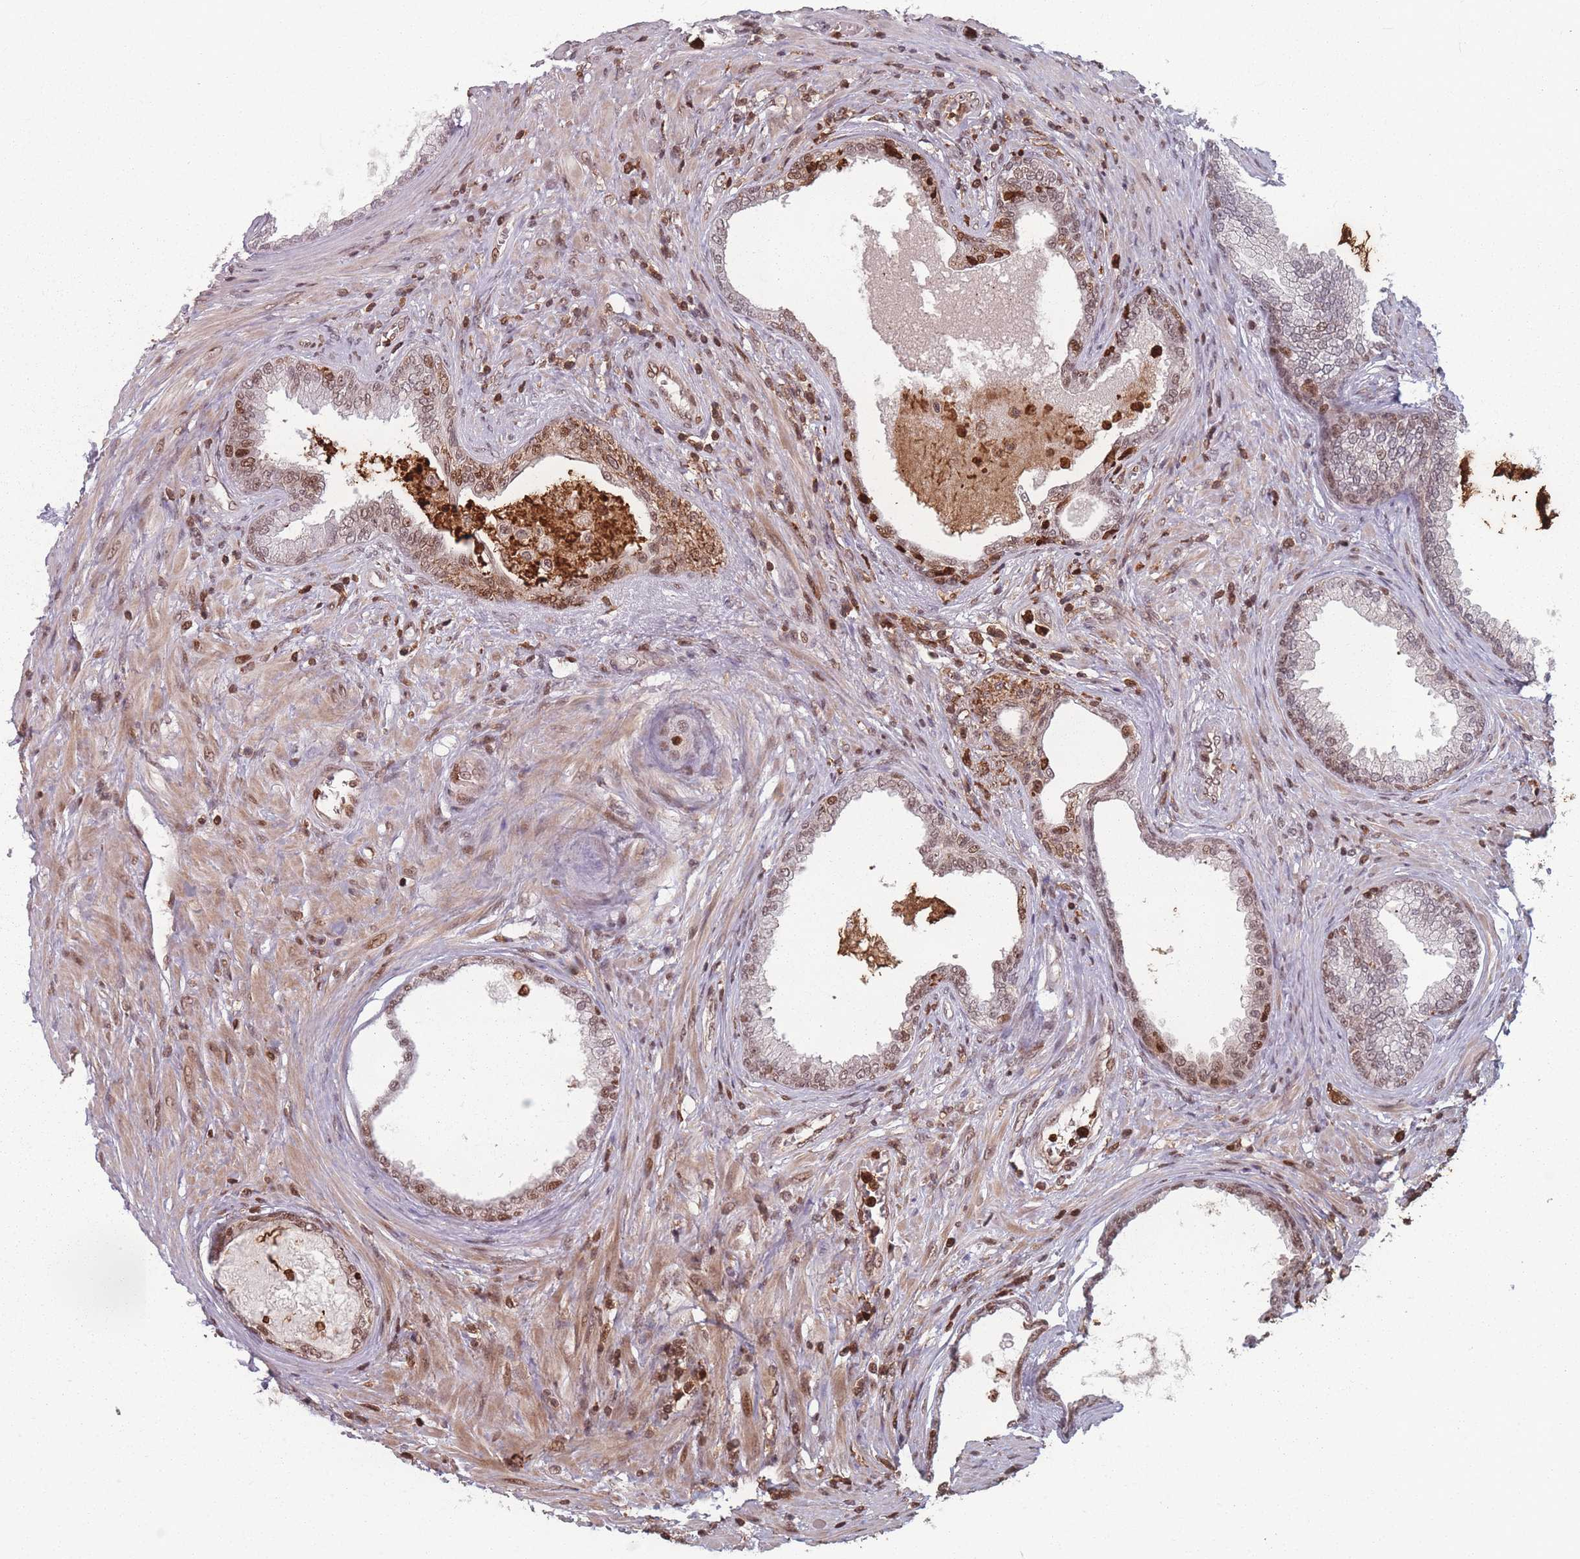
{"staining": {"intensity": "moderate", "quantity": ">75%", "location": "nuclear"}, "tissue": "prostate", "cell_type": "Glandular cells", "image_type": "normal", "snomed": [{"axis": "morphology", "description": "Normal tissue, NOS"}, {"axis": "topography", "description": "Prostate"}], "caption": "High-power microscopy captured an immunohistochemistry histopathology image of normal prostate, revealing moderate nuclear positivity in approximately >75% of glandular cells. The staining was performed using DAB to visualize the protein expression in brown, while the nuclei were stained in blue with hematoxylin (Magnification: 20x).", "gene": "WDR55", "patient": {"sex": "male", "age": 76}}